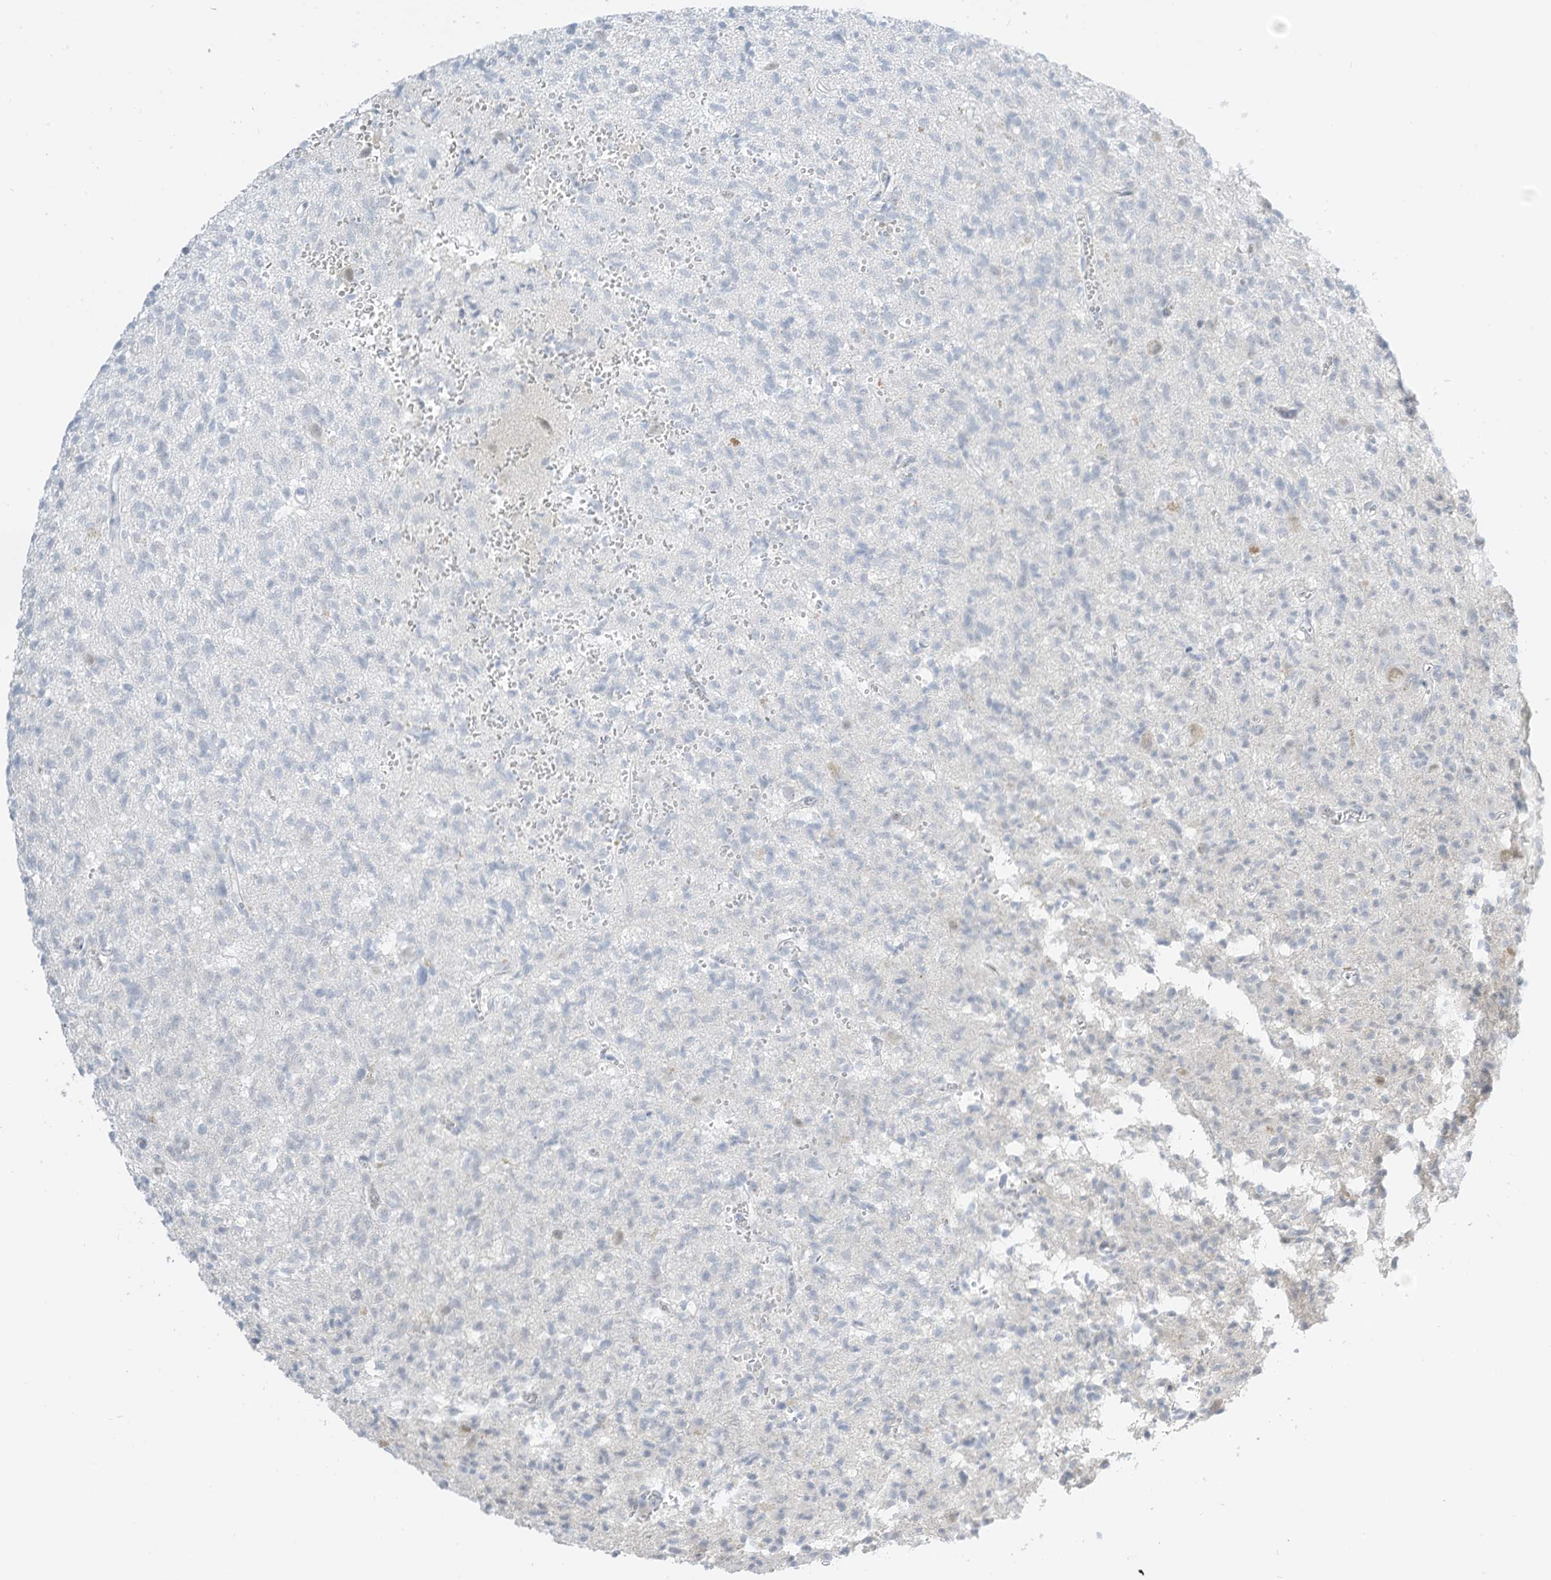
{"staining": {"intensity": "negative", "quantity": "none", "location": "none"}, "tissue": "glioma", "cell_type": "Tumor cells", "image_type": "cancer", "snomed": [{"axis": "morphology", "description": "Glioma, malignant, High grade"}, {"axis": "topography", "description": "Brain"}], "caption": "The IHC histopathology image has no significant positivity in tumor cells of high-grade glioma (malignant) tissue.", "gene": "ASPRV1", "patient": {"sex": "female", "age": 57}}